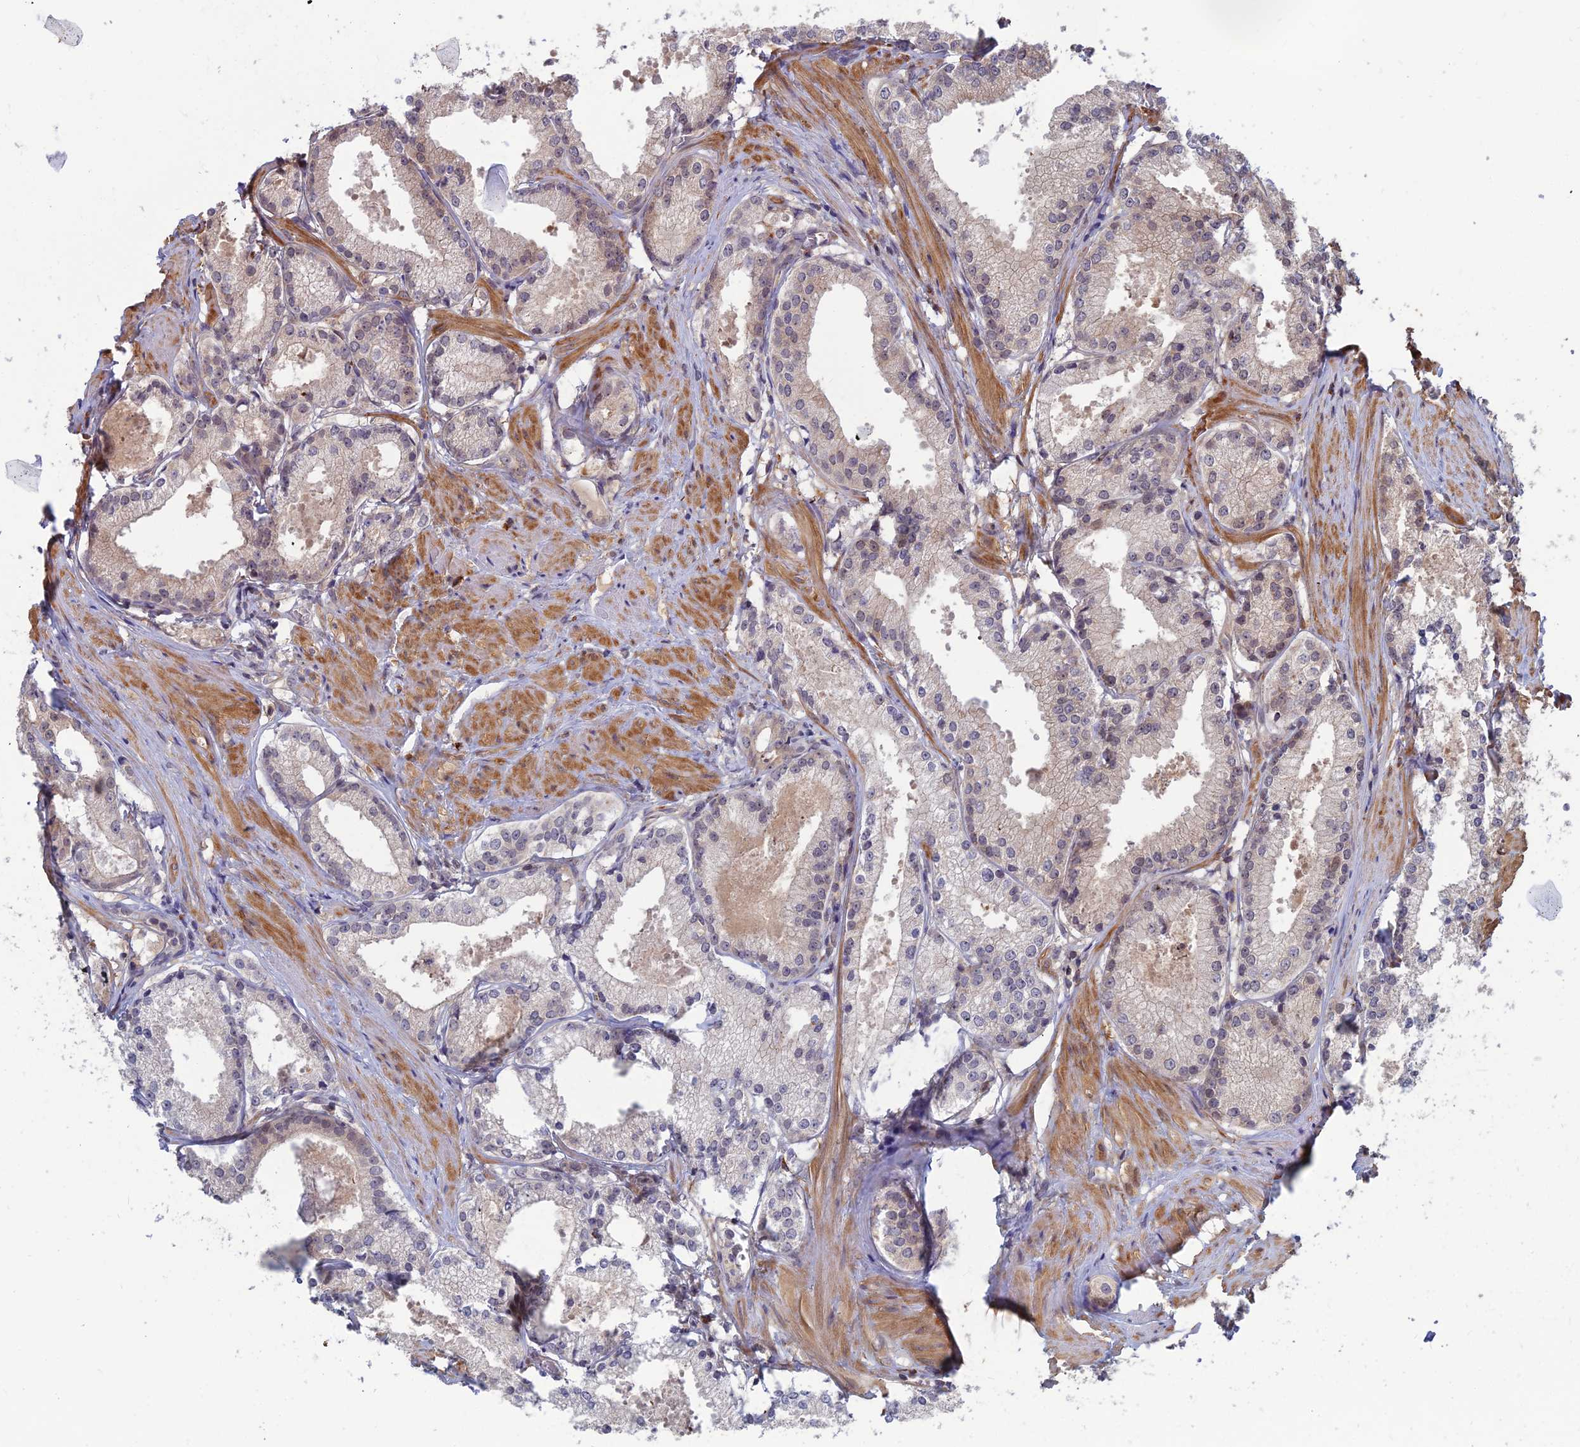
{"staining": {"intensity": "negative", "quantity": "none", "location": "none"}, "tissue": "prostate cancer", "cell_type": "Tumor cells", "image_type": "cancer", "snomed": [{"axis": "morphology", "description": "Adenocarcinoma, Low grade"}, {"axis": "topography", "description": "Prostate"}], "caption": "Tumor cells are negative for protein expression in human low-grade adenocarcinoma (prostate).", "gene": "OPA3", "patient": {"sex": "male", "age": 57}}